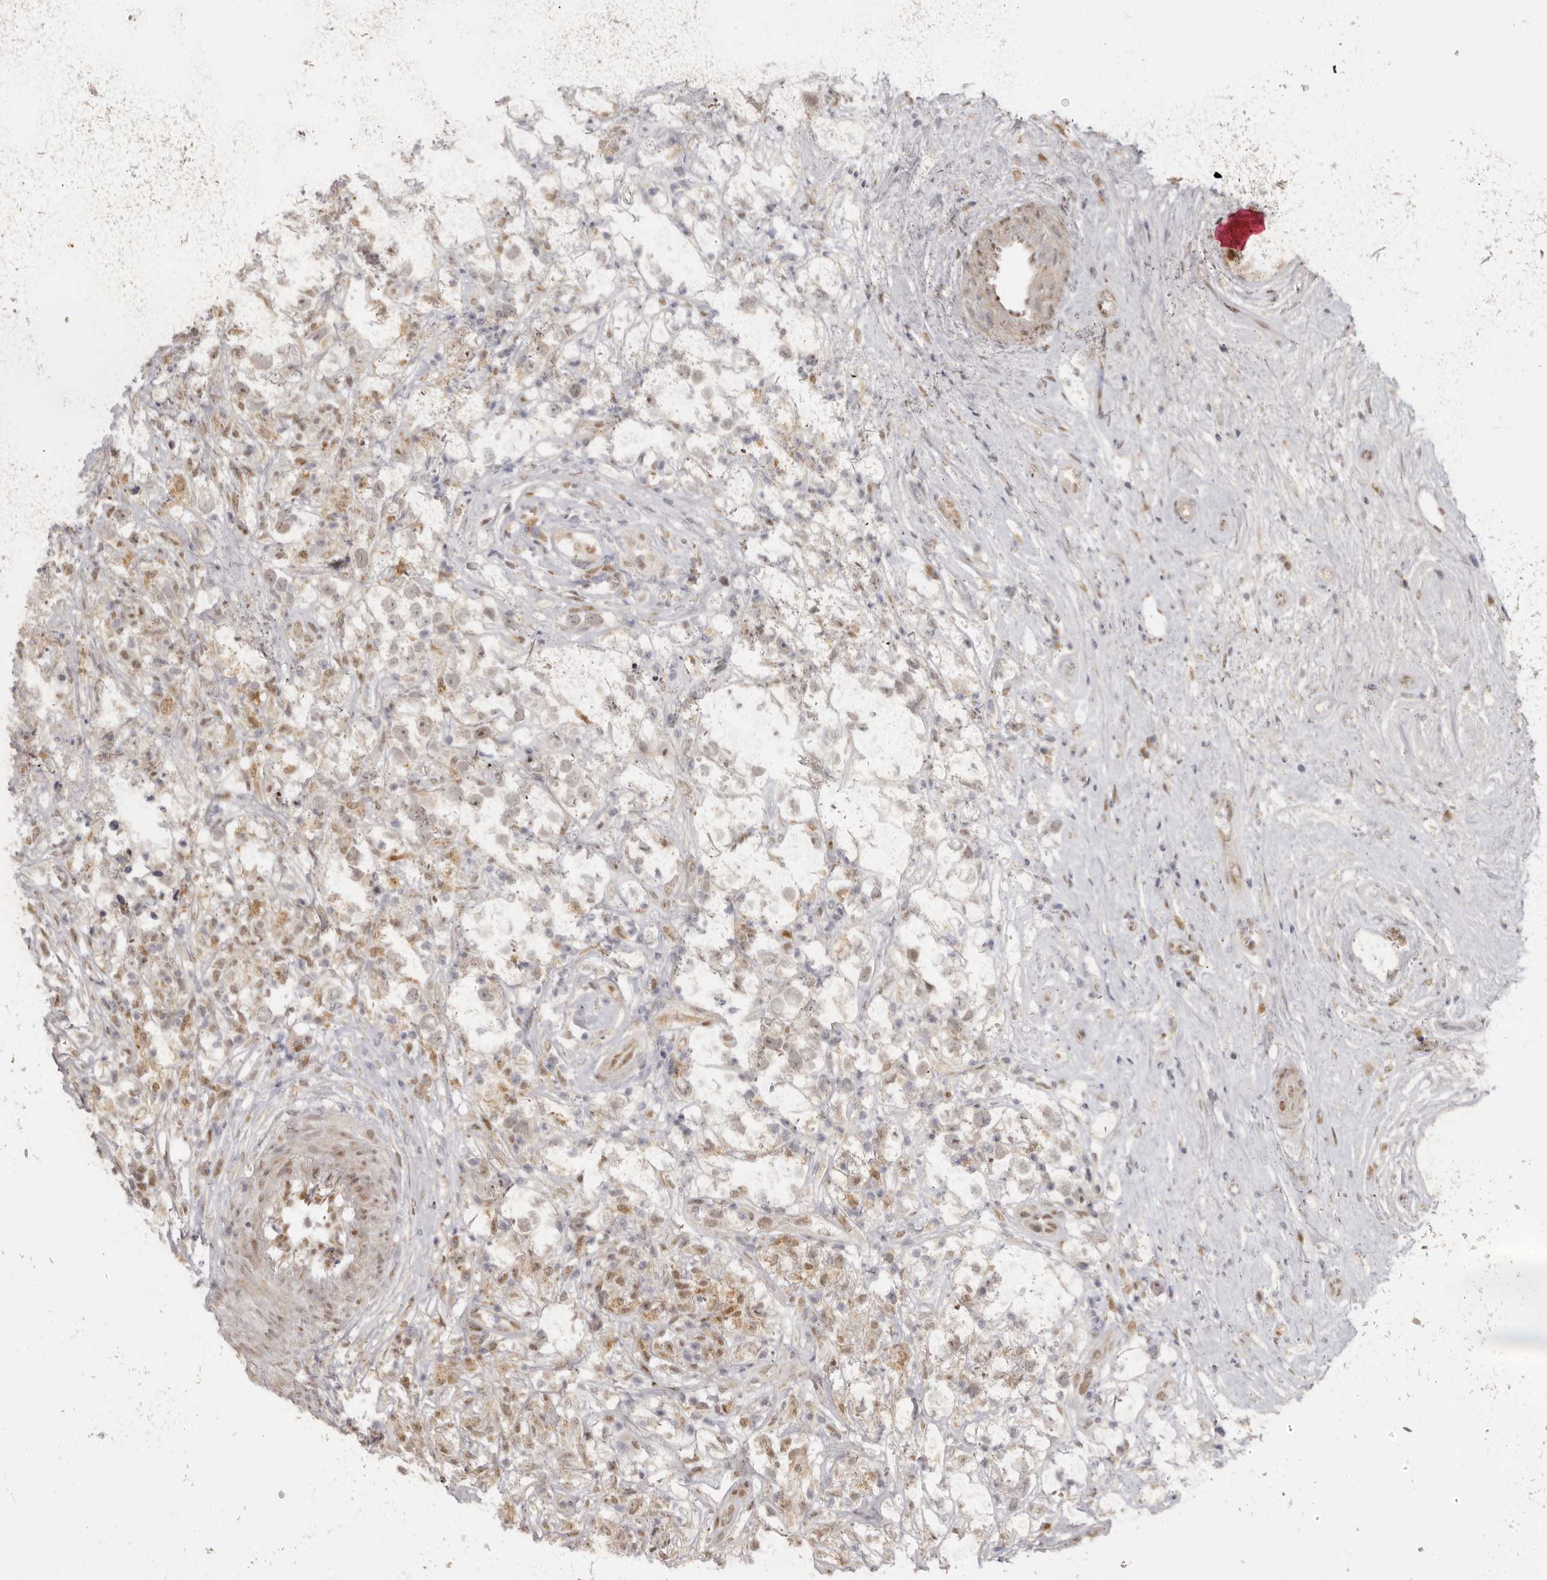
{"staining": {"intensity": "negative", "quantity": "none", "location": "none"}, "tissue": "testis cancer", "cell_type": "Tumor cells", "image_type": "cancer", "snomed": [{"axis": "morphology", "description": "Seminoma, NOS"}, {"axis": "topography", "description": "Testis"}], "caption": "IHC of human testis seminoma demonstrates no positivity in tumor cells.", "gene": "ZNF326", "patient": {"sex": "male", "age": 49}}